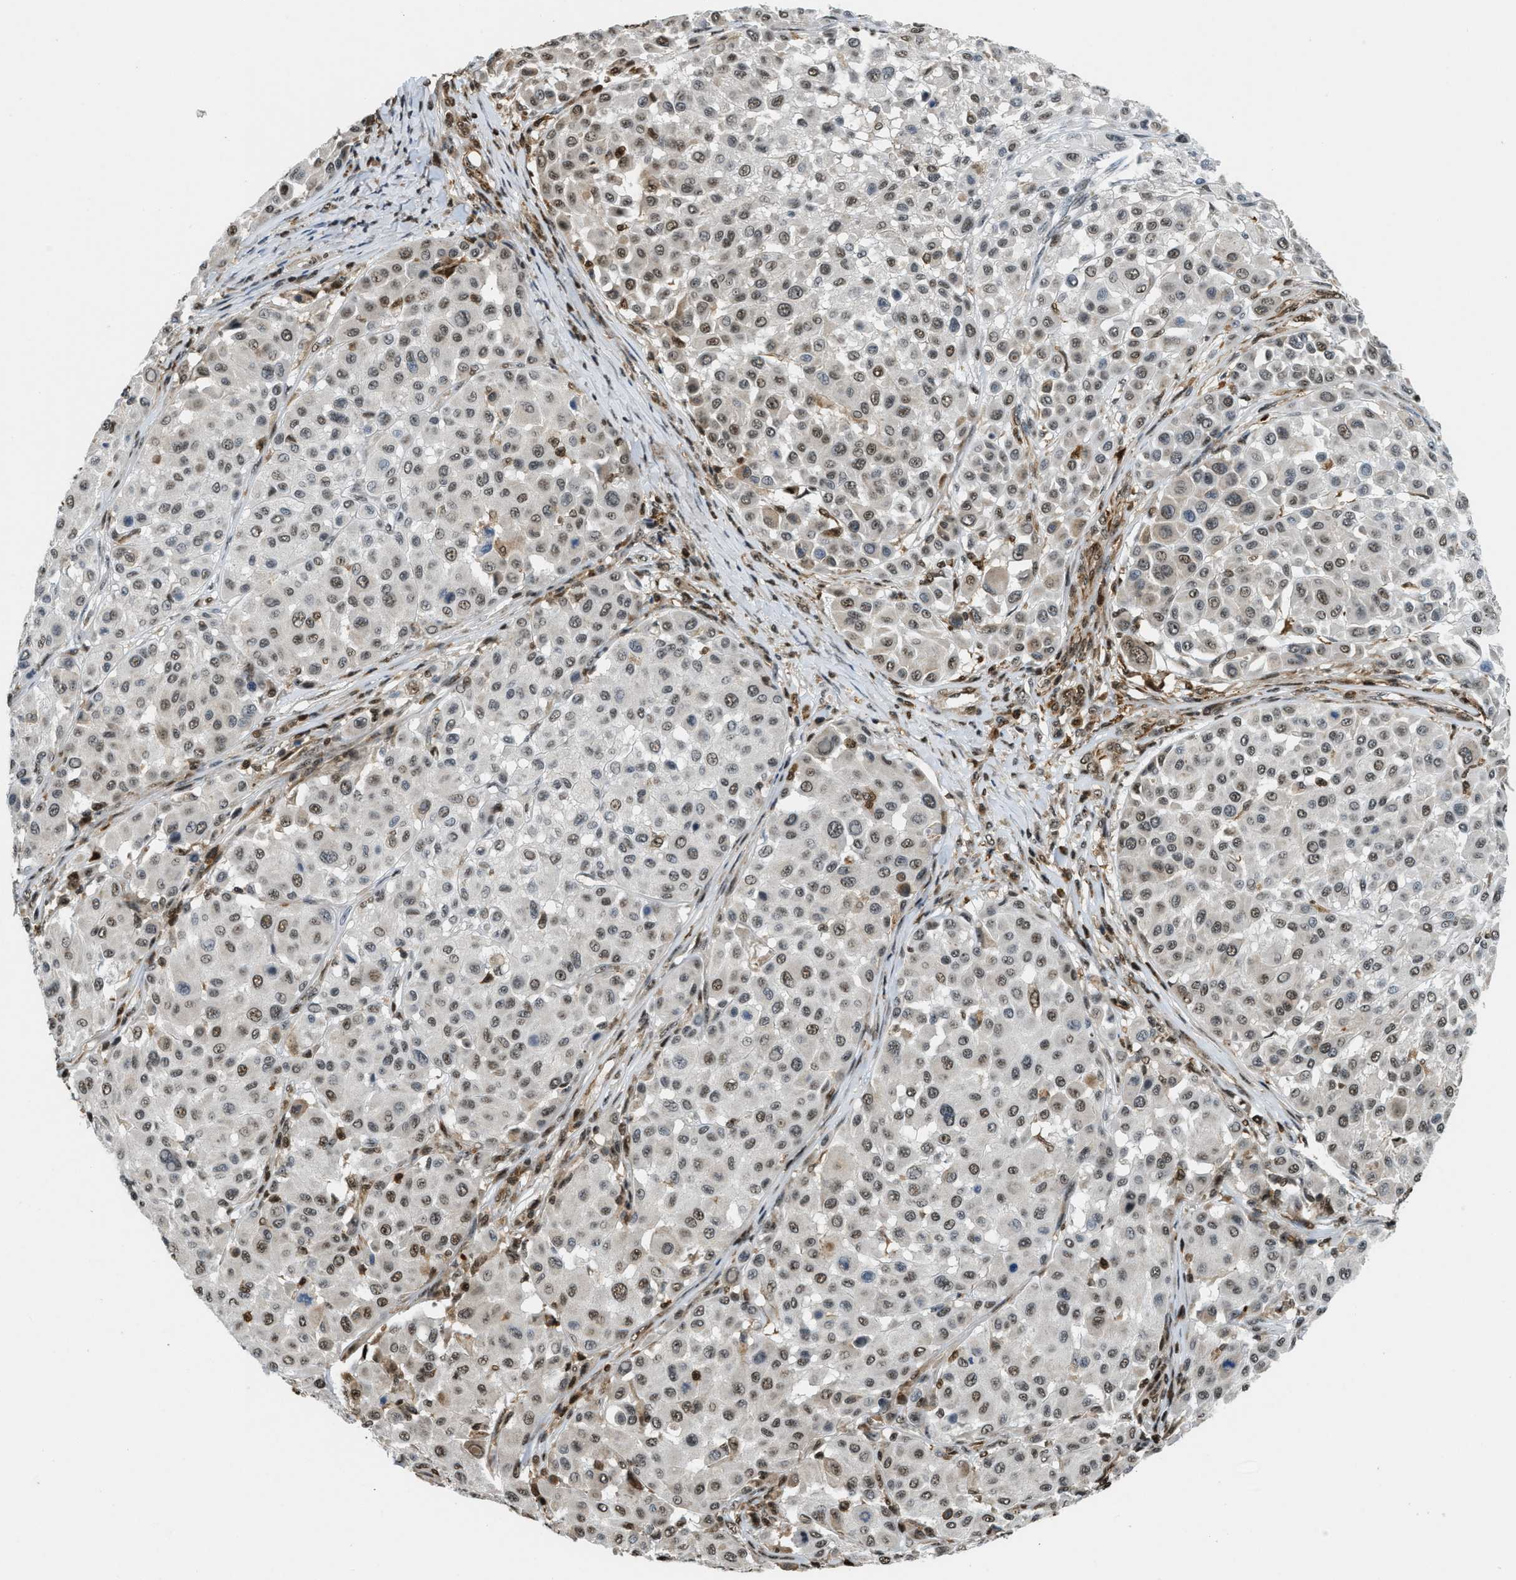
{"staining": {"intensity": "moderate", "quantity": ">75%", "location": "nuclear"}, "tissue": "melanoma", "cell_type": "Tumor cells", "image_type": "cancer", "snomed": [{"axis": "morphology", "description": "Malignant melanoma, Metastatic site"}, {"axis": "topography", "description": "Soft tissue"}], "caption": "This image displays immunohistochemistry staining of human melanoma, with medium moderate nuclear positivity in approximately >75% of tumor cells.", "gene": "E2F1", "patient": {"sex": "male", "age": 41}}